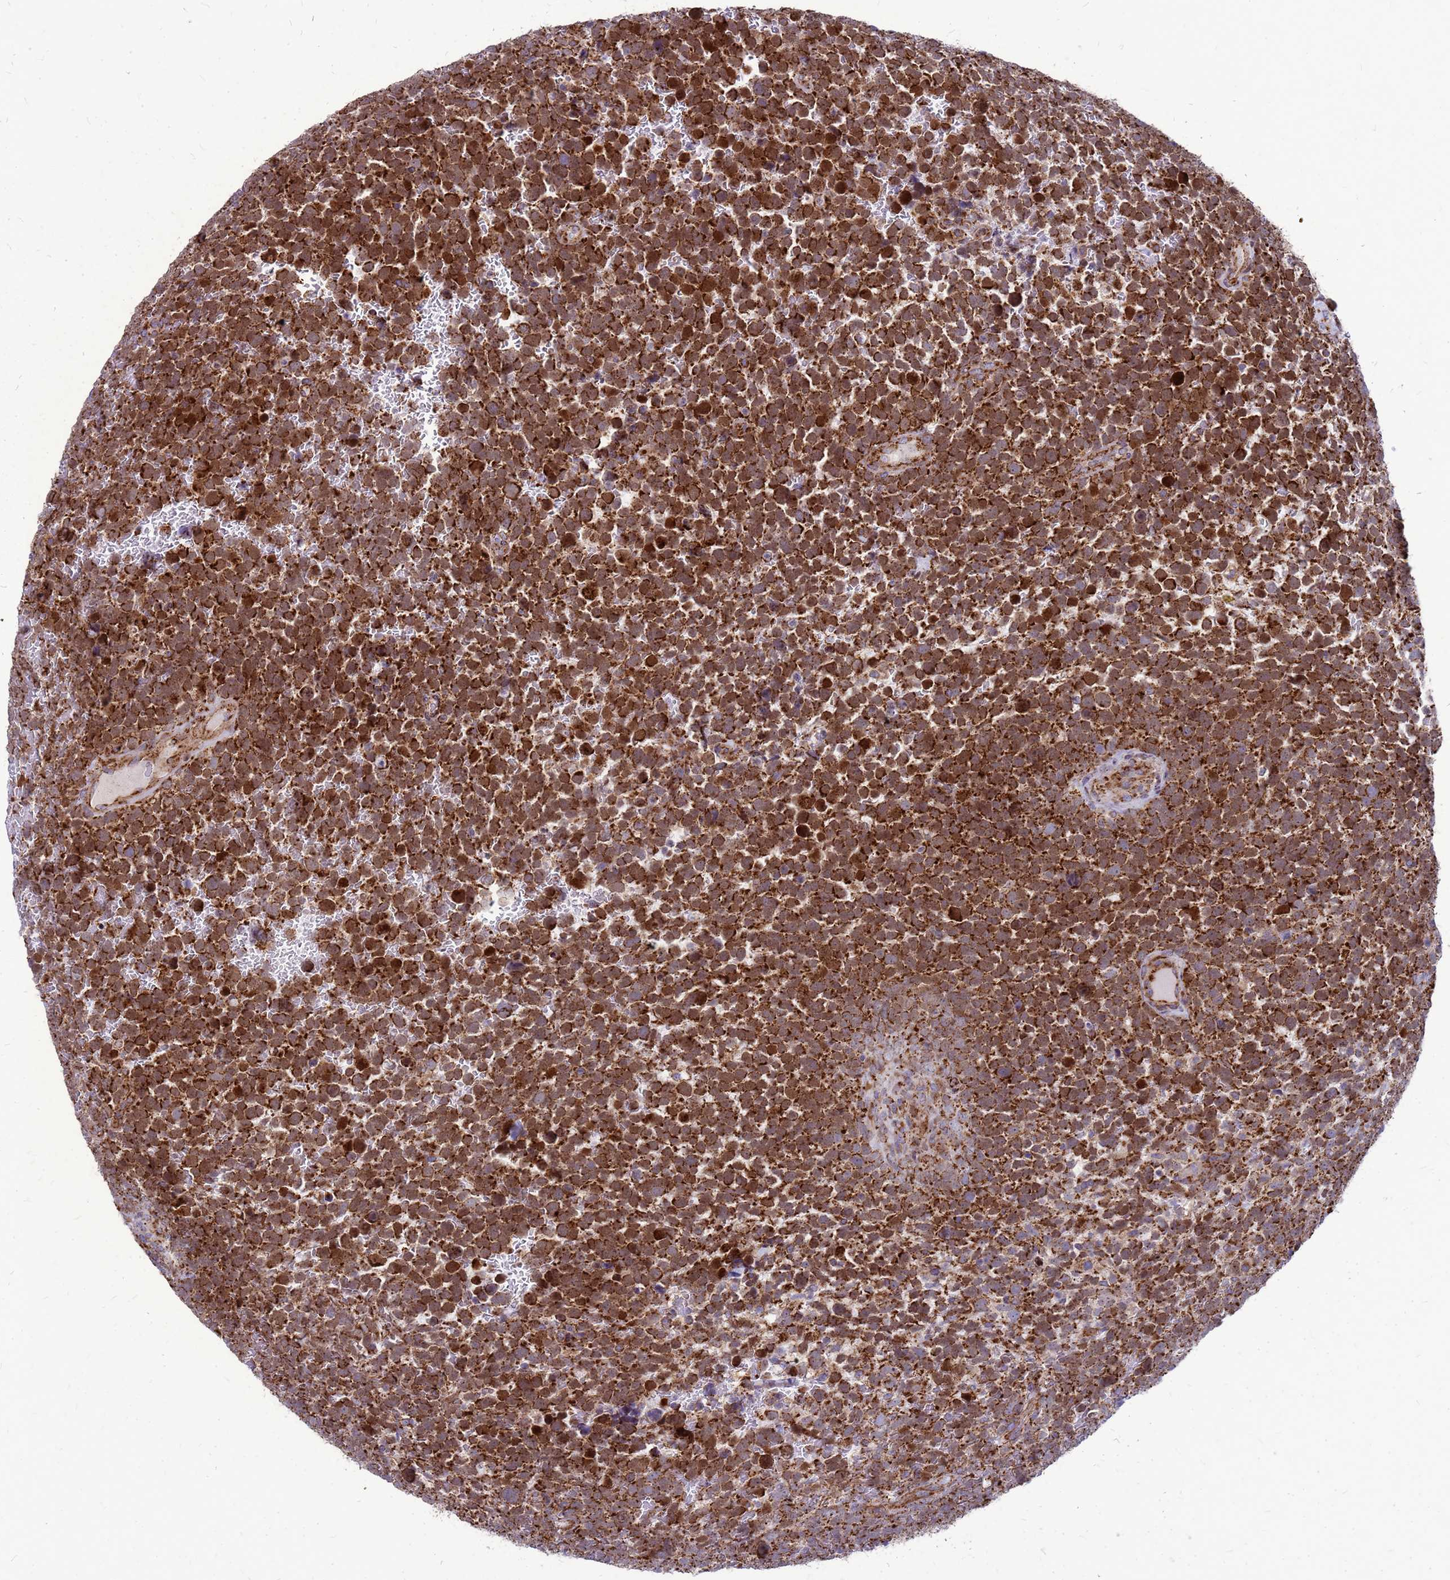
{"staining": {"intensity": "strong", "quantity": ">75%", "location": "cytoplasmic/membranous"}, "tissue": "urothelial cancer", "cell_type": "Tumor cells", "image_type": "cancer", "snomed": [{"axis": "morphology", "description": "Urothelial carcinoma, High grade"}, {"axis": "topography", "description": "Urinary bladder"}], "caption": "Tumor cells demonstrate strong cytoplasmic/membranous expression in approximately >75% of cells in high-grade urothelial carcinoma.", "gene": "FSTL4", "patient": {"sex": "female", "age": 82}}